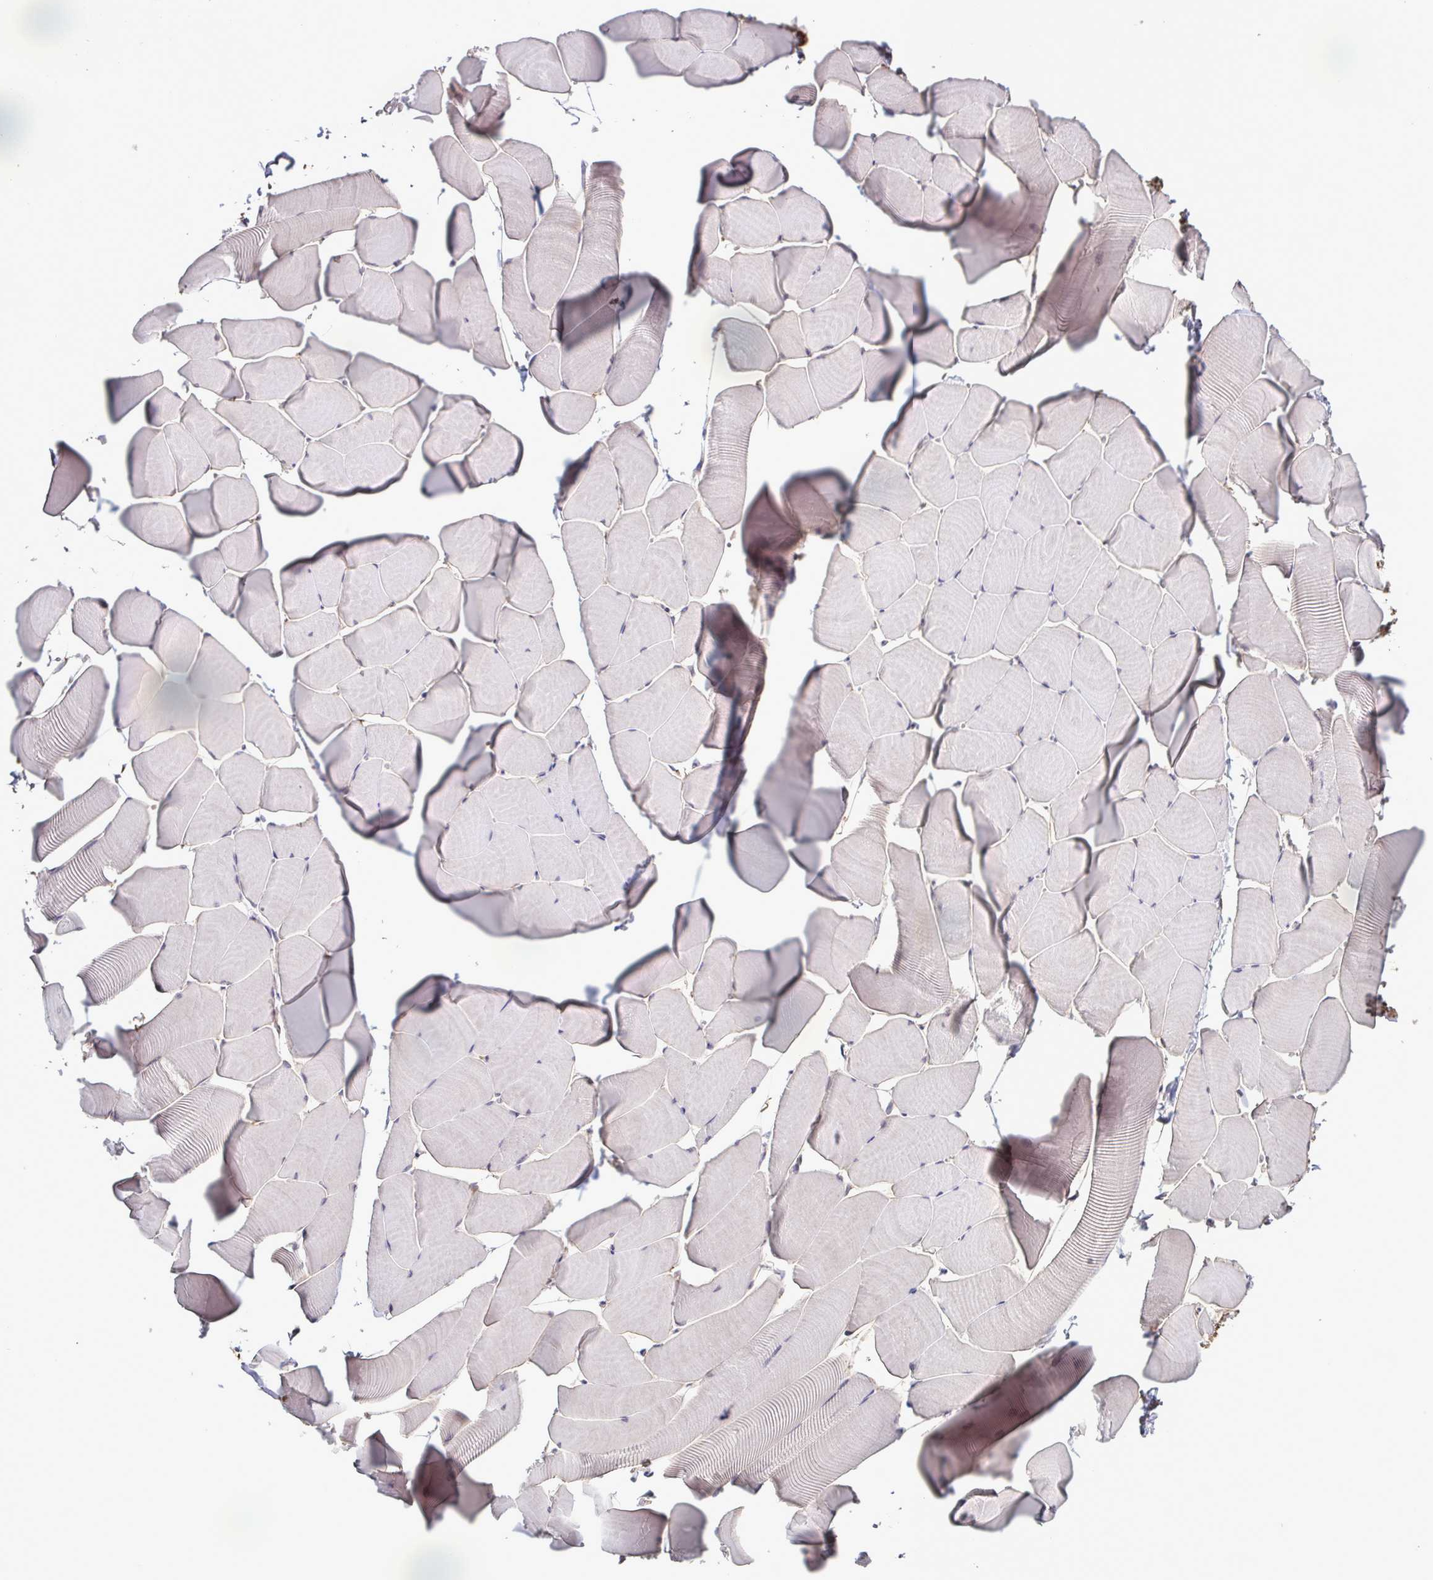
{"staining": {"intensity": "negative", "quantity": "none", "location": "none"}, "tissue": "skeletal muscle", "cell_type": "Myocytes", "image_type": "normal", "snomed": [{"axis": "morphology", "description": "Normal tissue, NOS"}, {"axis": "topography", "description": "Skeletal muscle"}], "caption": "The photomicrograph shows no significant expression in myocytes of skeletal muscle.", "gene": "ZNF200", "patient": {"sex": "male", "age": 25}}